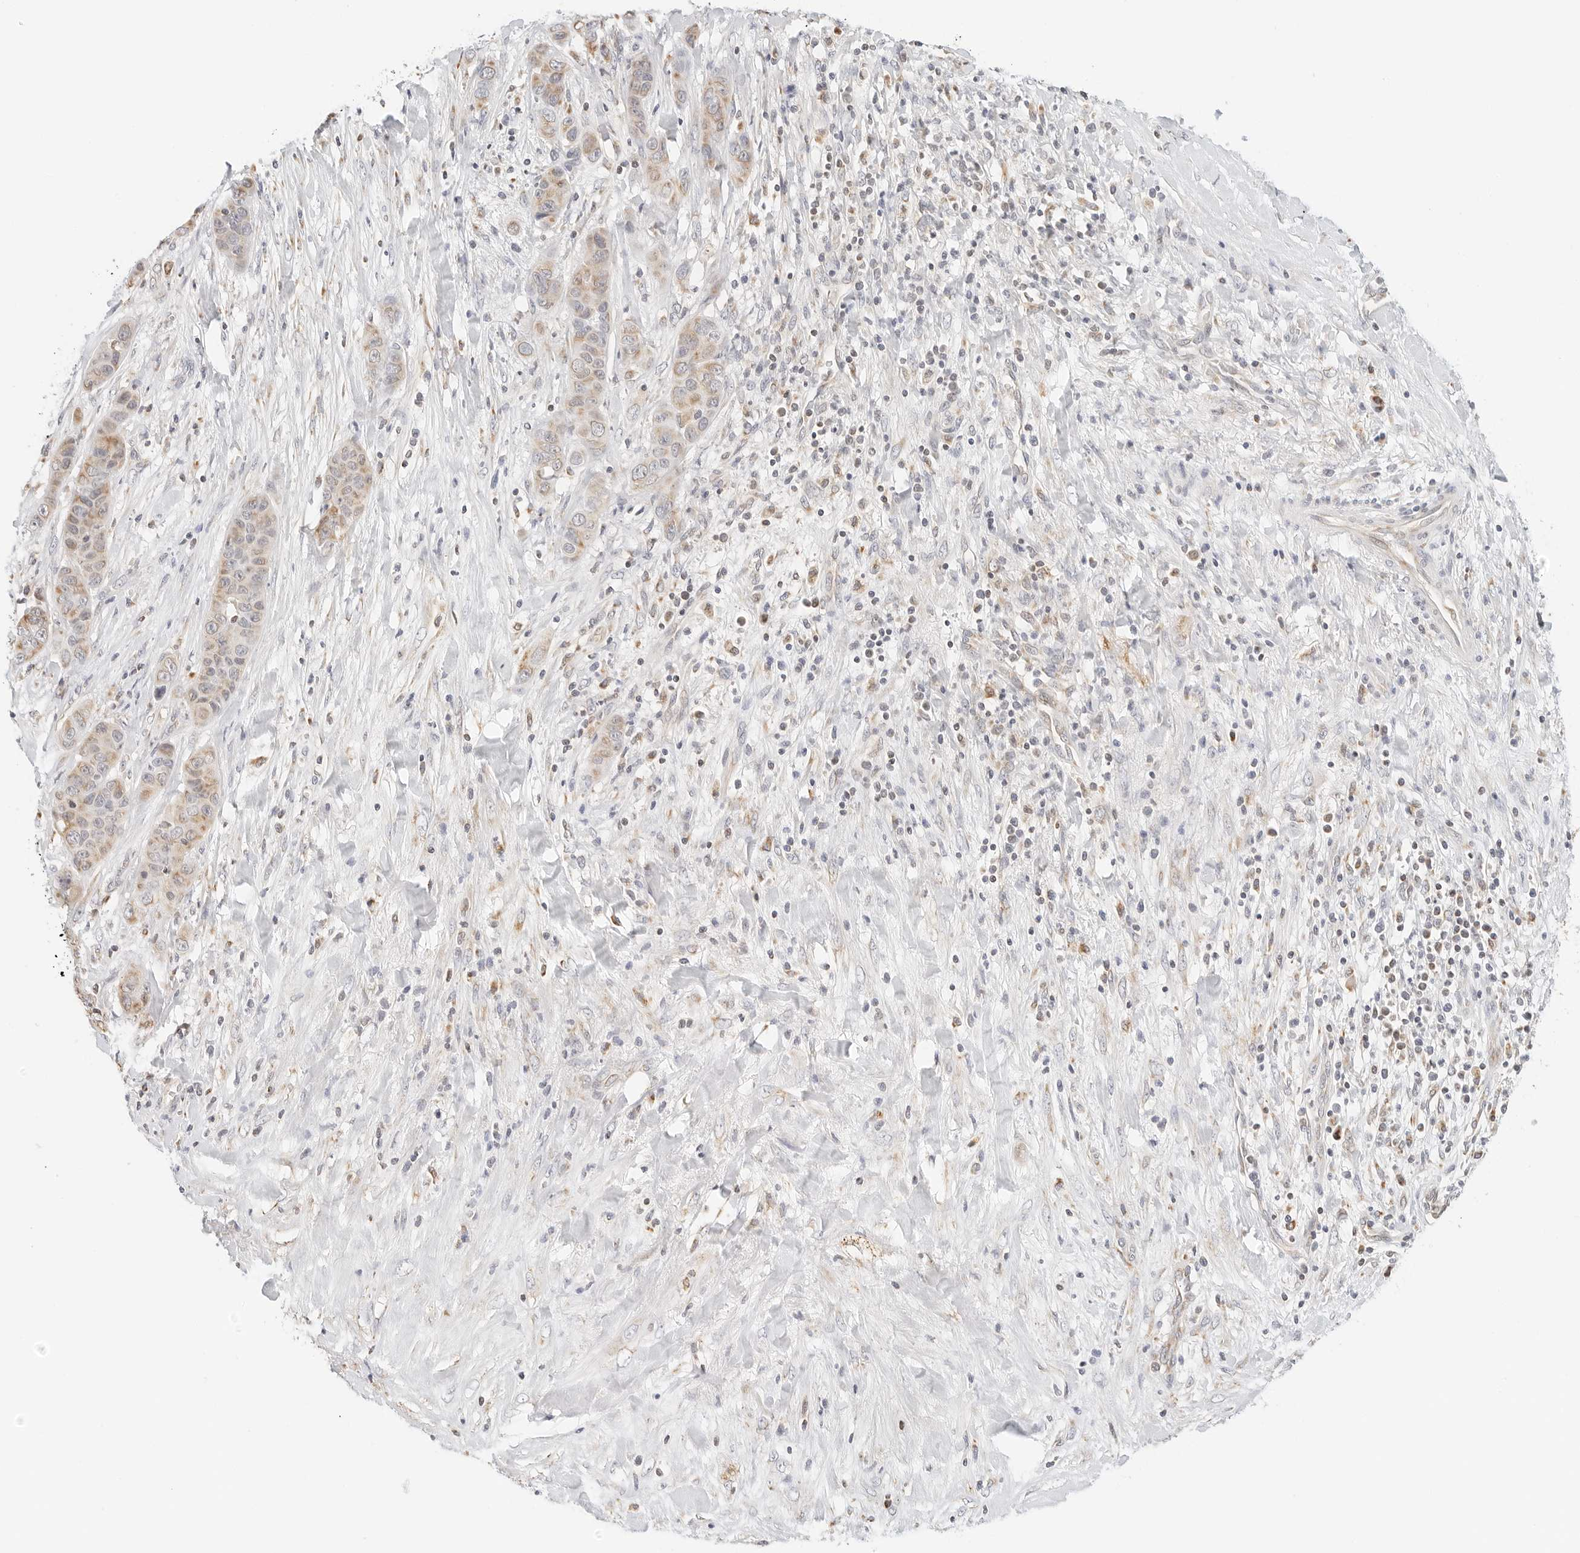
{"staining": {"intensity": "moderate", "quantity": ">75%", "location": "cytoplasmic/membranous"}, "tissue": "liver cancer", "cell_type": "Tumor cells", "image_type": "cancer", "snomed": [{"axis": "morphology", "description": "Cholangiocarcinoma"}, {"axis": "topography", "description": "Liver"}], "caption": "Liver cholangiocarcinoma stained for a protein exhibits moderate cytoplasmic/membranous positivity in tumor cells.", "gene": "ATL1", "patient": {"sex": "female", "age": 52}}